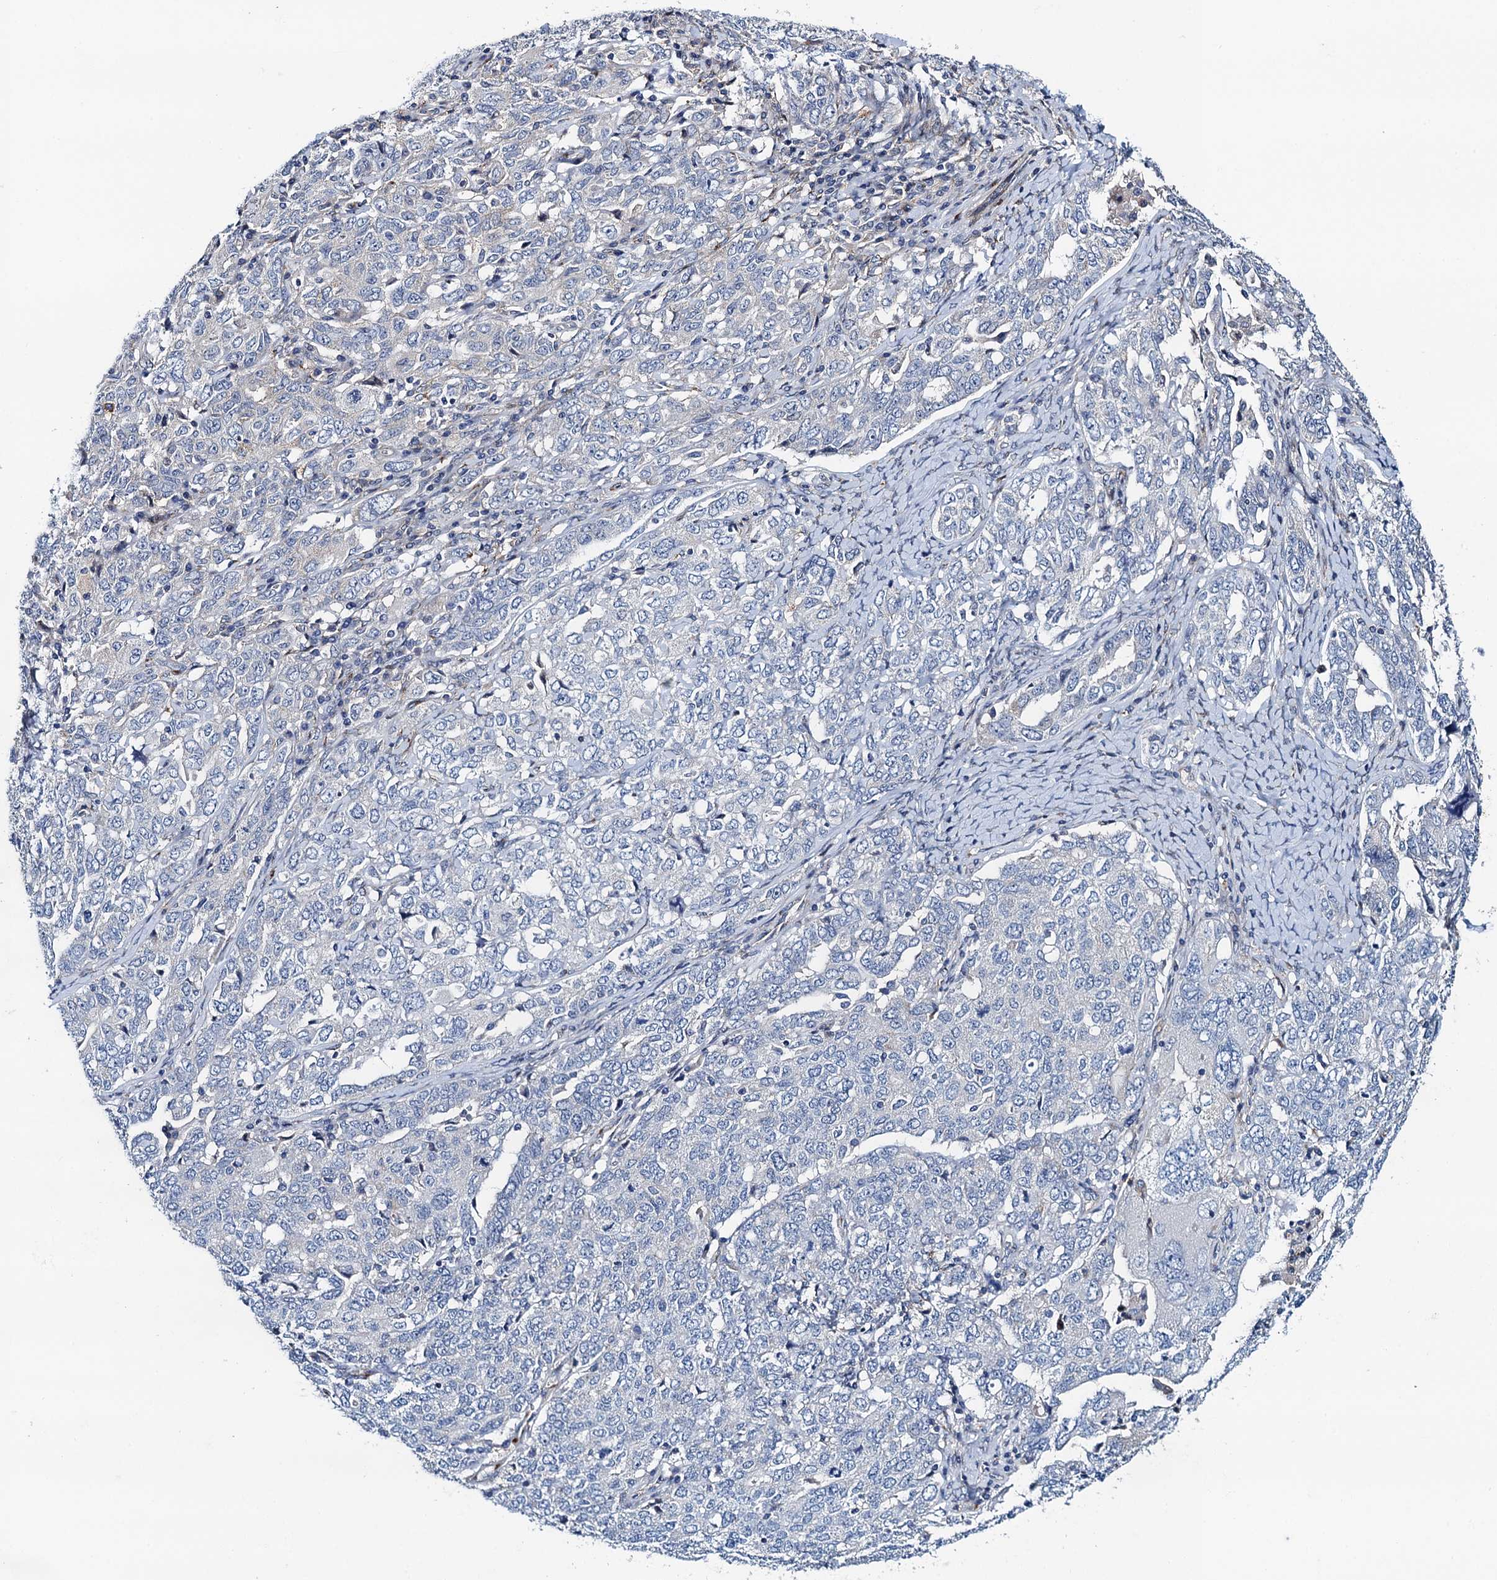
{"staining": {"intensity": "negative", "quantity": "none", "location": "none"}, "tissue": "ovarian cancer", "cell_type": "Tumor cells", "image_type": "cancer", "snomed": [{"axis": "morphology", "description": "Carcinoma, endometroid"}, {"axis": "topography", "description": "Ovary"}], "caption": "A high-resolution micrograph shows IHC staining of endometroid carcinoma (ovarian), which exhibits no significant expression in tumor cells. (DAB (3,3'-diaminobenzidine) immunohistochemistry with hematoxylin counter stain).", "gene": "NBEA", "patient": {"sex": "female", "age": 62}}